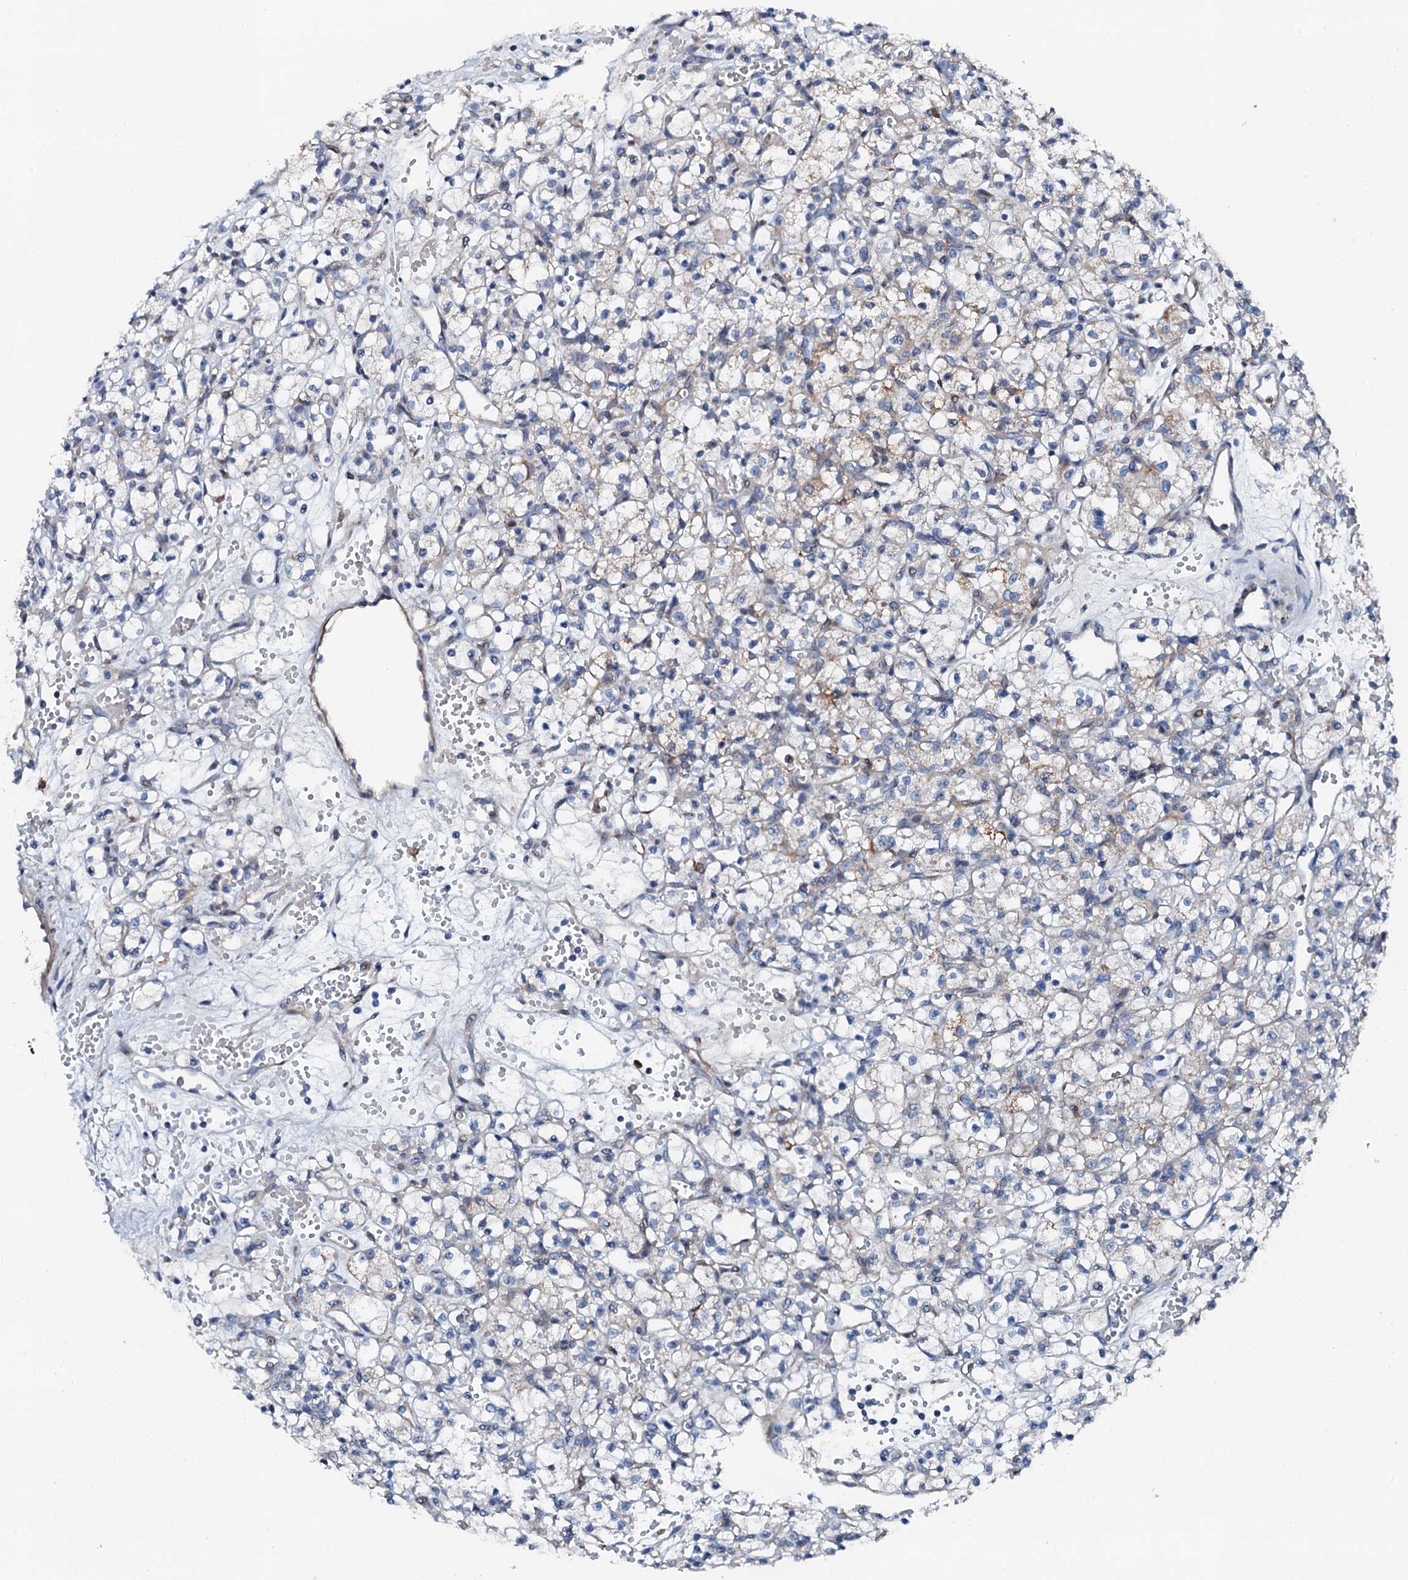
{"staining": {"intensity": "weak", "quantity": "<25%", "location": "cytoplasmic/membranous"}, "tissue": "renal cancer", "cell_type": "Tumor cells", "image_type": "cancer", "snomed": [{"axis": "morphology", "description": "Adenocarcinoma, NOS"}, {"axis": "topography", "description": "Kidney"}], "caption": "Image shows no significant protein staining in tumor cells of renal adenocarcinoma. (DAB (3,3'-diaminobenzidine) immunohistochemistry (IHC) visualized using brightfield microscopy, high magnification).", "gene": "GFOD2", "patient": {"sex": "female", "age": 59}}